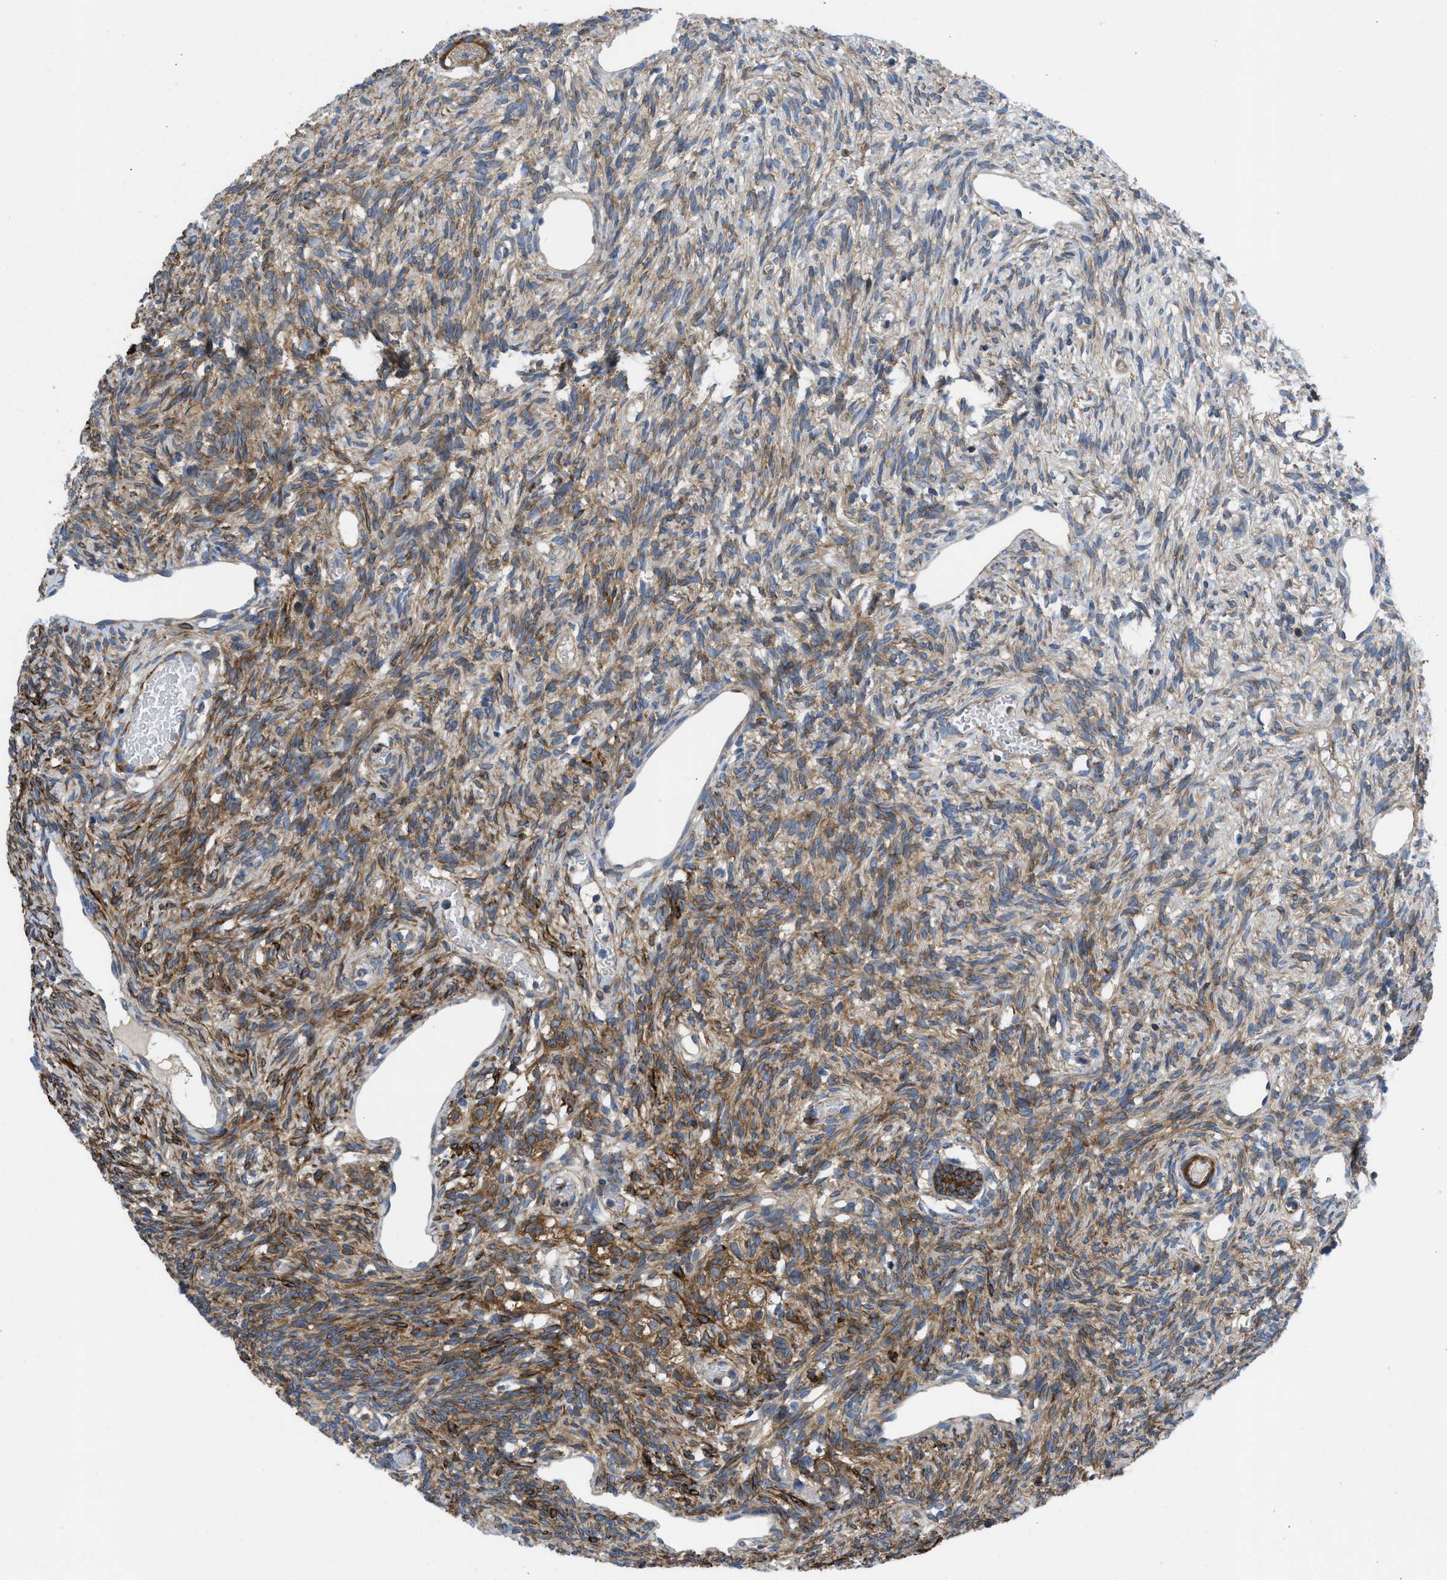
{"staining": {"intensity": "moderate", "quantity": ">75%", "location": "cytoplasmic/membranous"}, "tissue": "ovary", "cell_type": "Follicle cells", "image_type": "normal", "snomed": [{"axis": "morphology", "description": "Normal tissue, NOS"}, {"axis": "topography", "description": "Ovary"}], "caption": "Approximately >75% of follicle cells in unremarkable human ovary show moderate cytoplasmic/membranous protein staining as visualized by brown immunohistochemical staining.", "gene": "CHKB", "patient": {"sex": "female", "age": 33}}